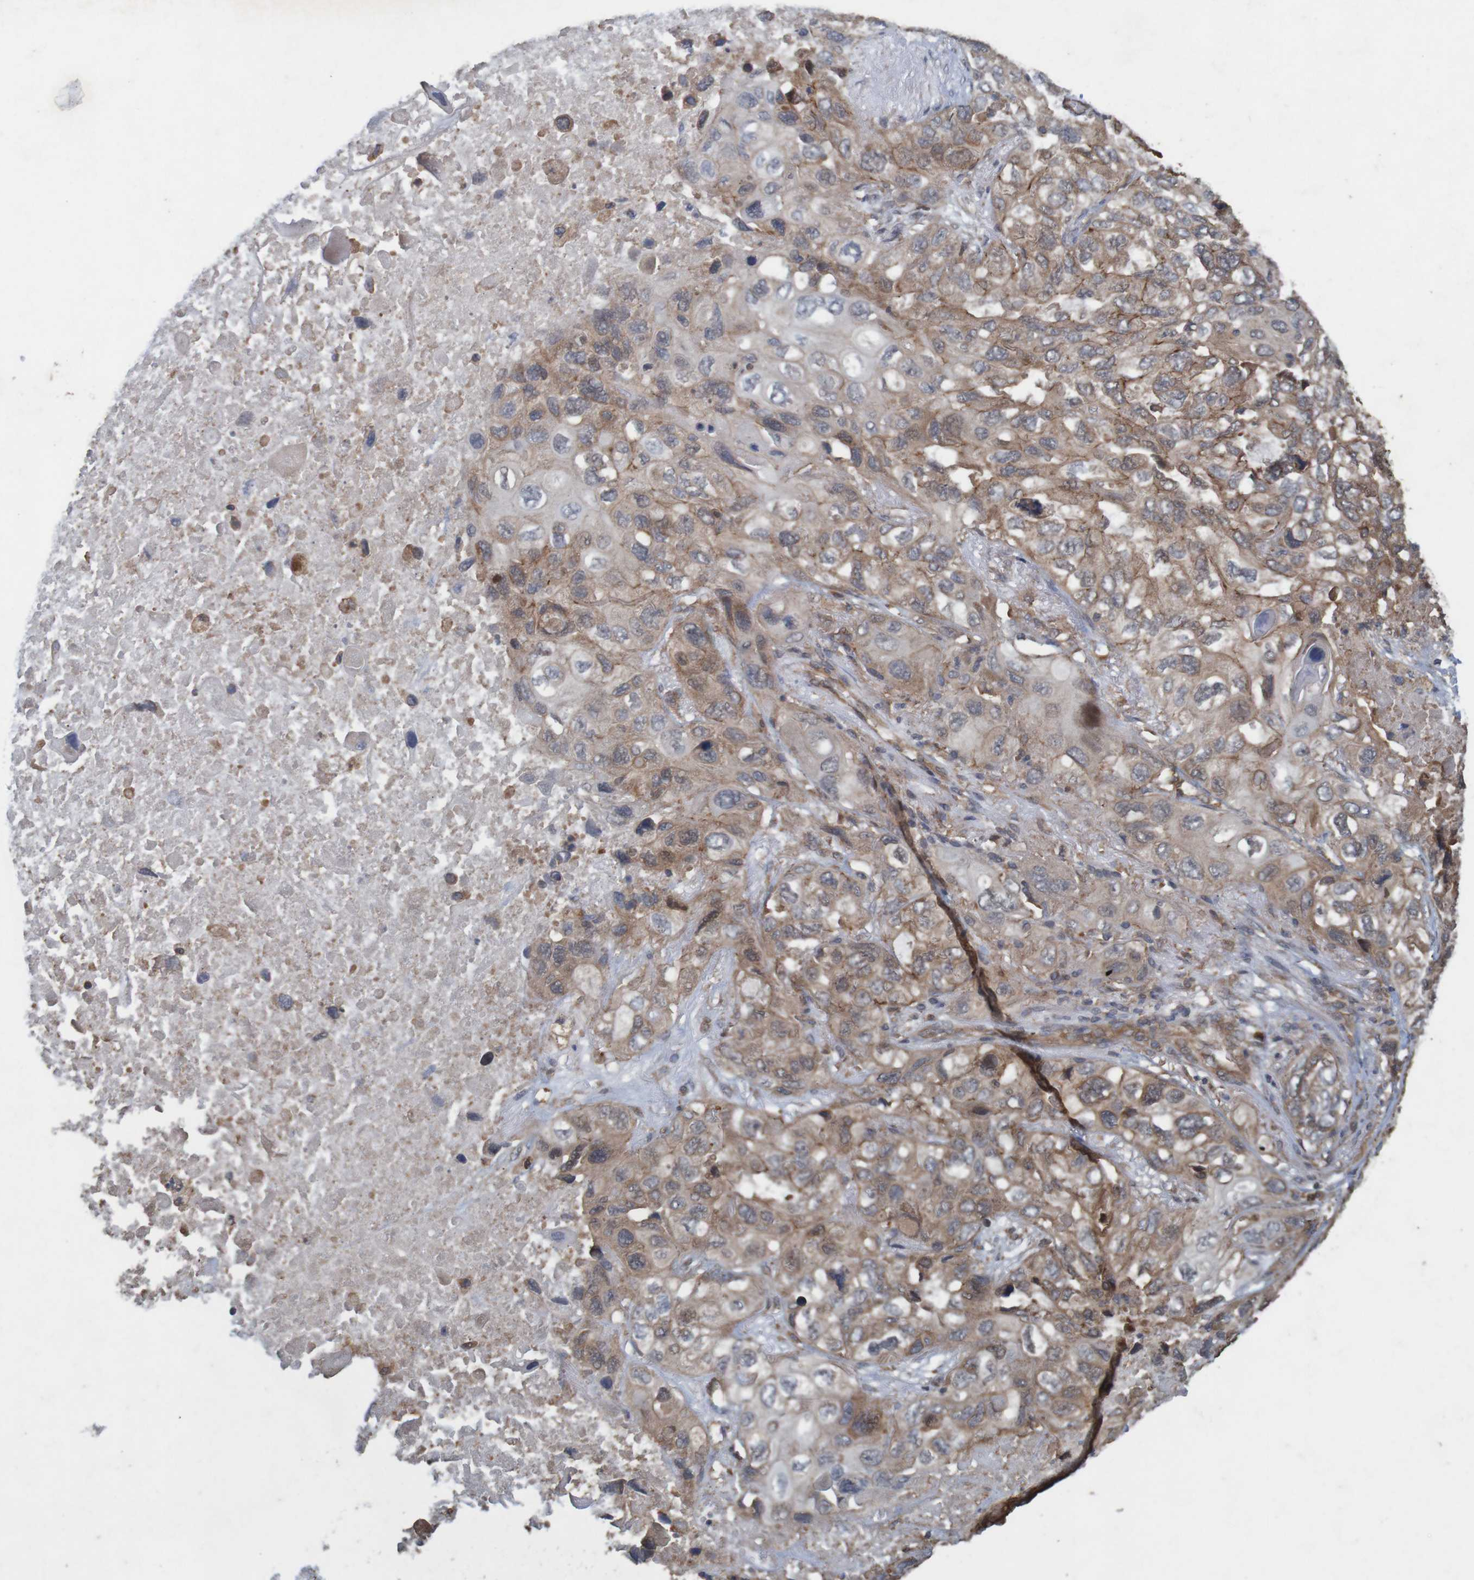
{"staining": {"intensity": "weak", "quantity": ">75%", "location": "cytoplasmic/membranous"}, "tissue": "lung cancer", "cell_type": "Tumor cells", "image_type": "cancer", "snomed": [{"axis": "morphology", "description": "Squamous cell carcinoma, NOS"}, {"axis": "topography", "description": "Lung"}], "caption": "A histopathology image of lung cancer stained for a protein displays weak cytoplasmic/membranous brown staining in tumor cells.", "gene": "ARHGEF11", "patient": {"sex": "female", "age": 73}}